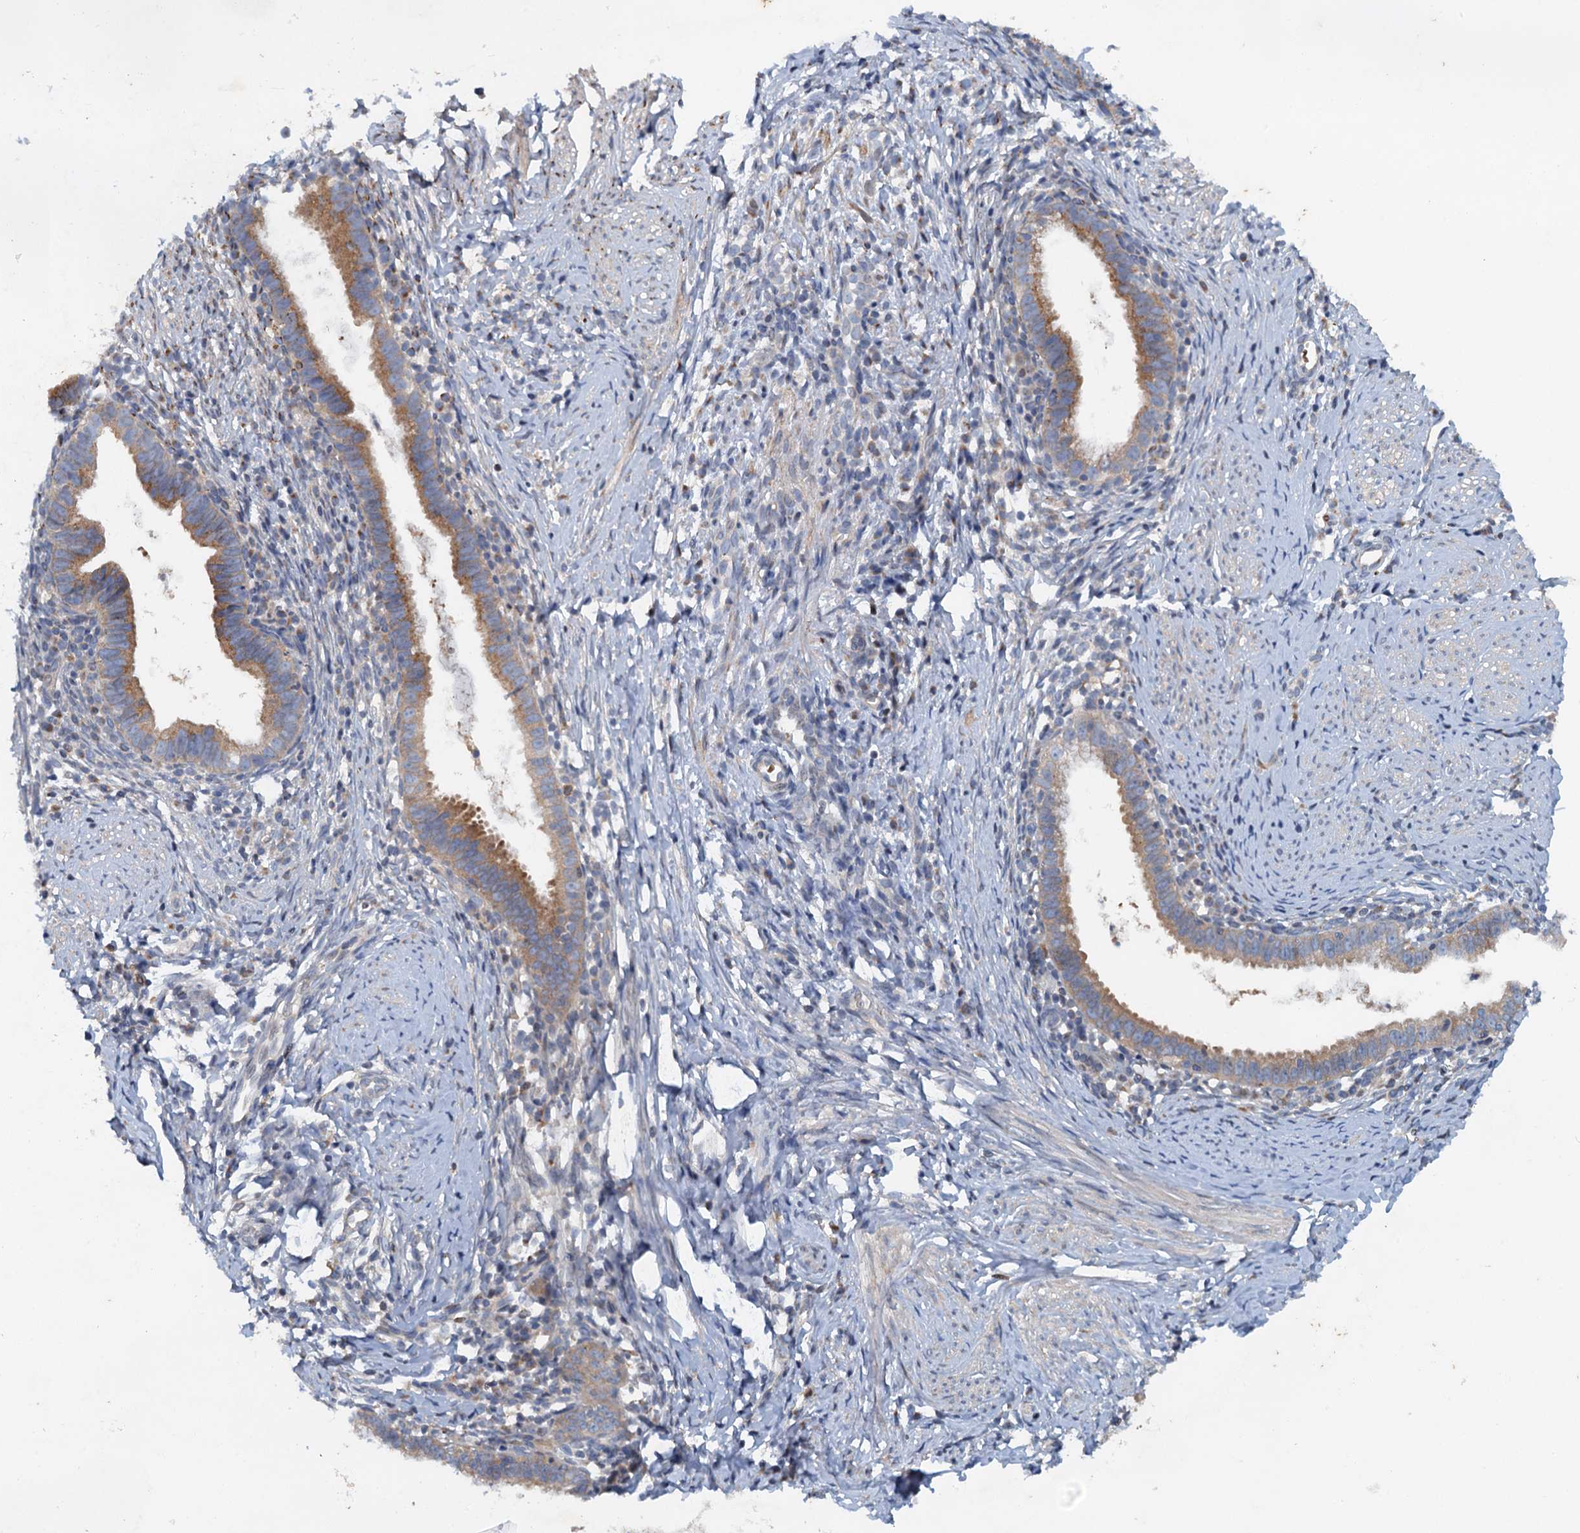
{"staining": {"intensity": "moderate", "quantity": "25%-75%", "location": "cytoplasmic/membranous"}, "tissue": "cervical cancer", "cell_type": "Tumor cells", "image_type": "cancer", "snomed": [{"axis": "morphology", "description": "Adenocarcinoma, NOS"}, {"axis": "topography", "description": "Cervix"}], "caption": "Immunohistochemical staining of cervical cancer reveals medium levels of moderate cytoplasmic/membranous staining in approximately 25%-75% of tumor cells. (DAB (3,3'-diaminobenzidine) IHC with brightfield microscopy, high magnification).", "gene": "NBEA", "patient": {"sex": "female", "age": 36}}